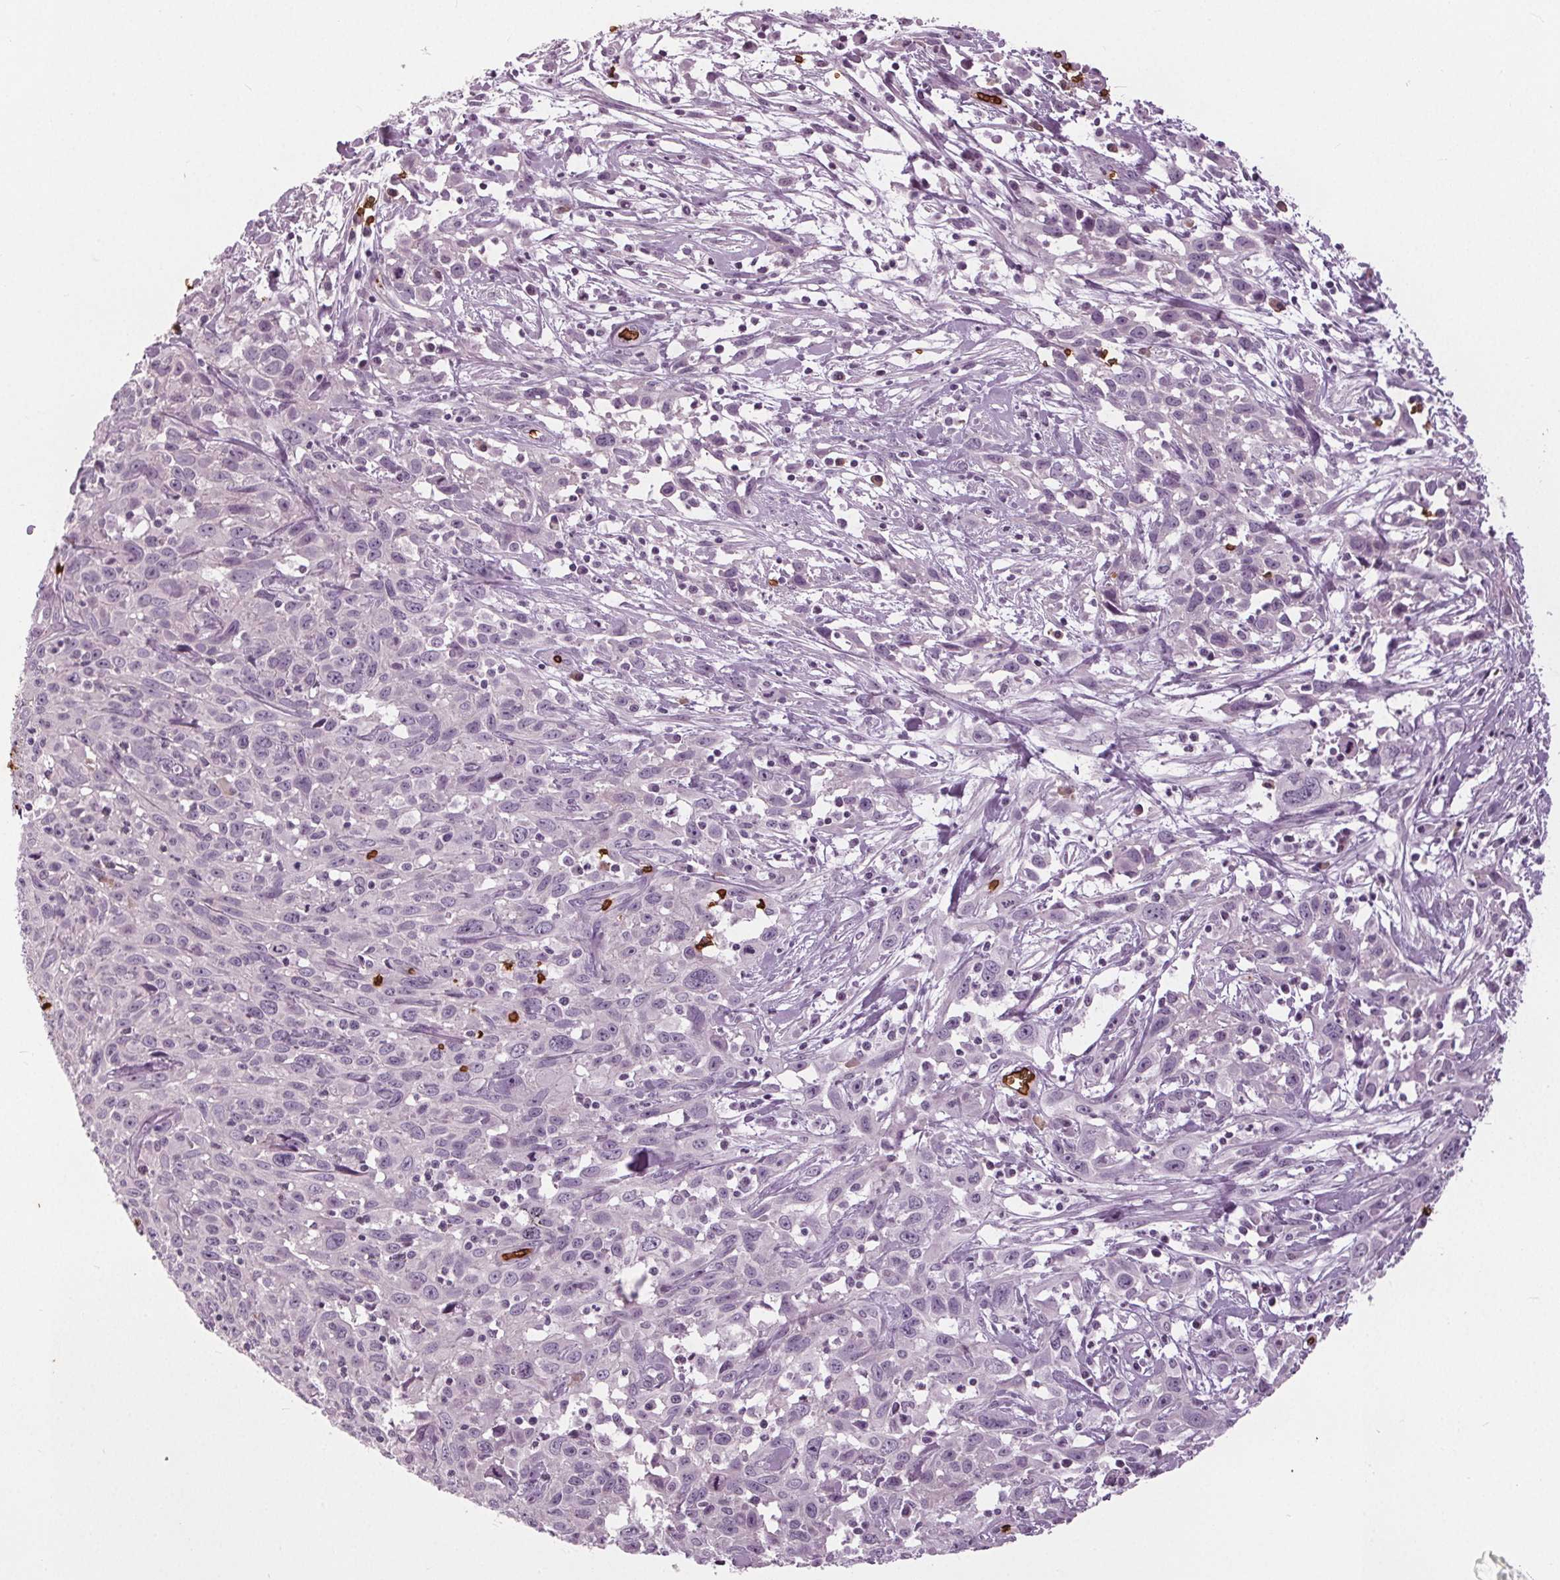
{"staining": {"intensity": "negative", "quantity": "none", "location": "none"}, "tissue": "cervical cancer", "cell_type": "Tumor cells", "image_type": "cancer", "snomed": [{"axis": "morphology", "description": "Squamous cell carcinoma, NOS"}, {"axis": "topography", "description": "Cervix"}], "caption": "A high-resolution histopathology image shows immunohistochemistry staining of cervical squamous cell carcinoma, which shows no significant expression in tumor cells.", "gene": "SLC4A1", "patient": {"sex": "female", "age": 38}}